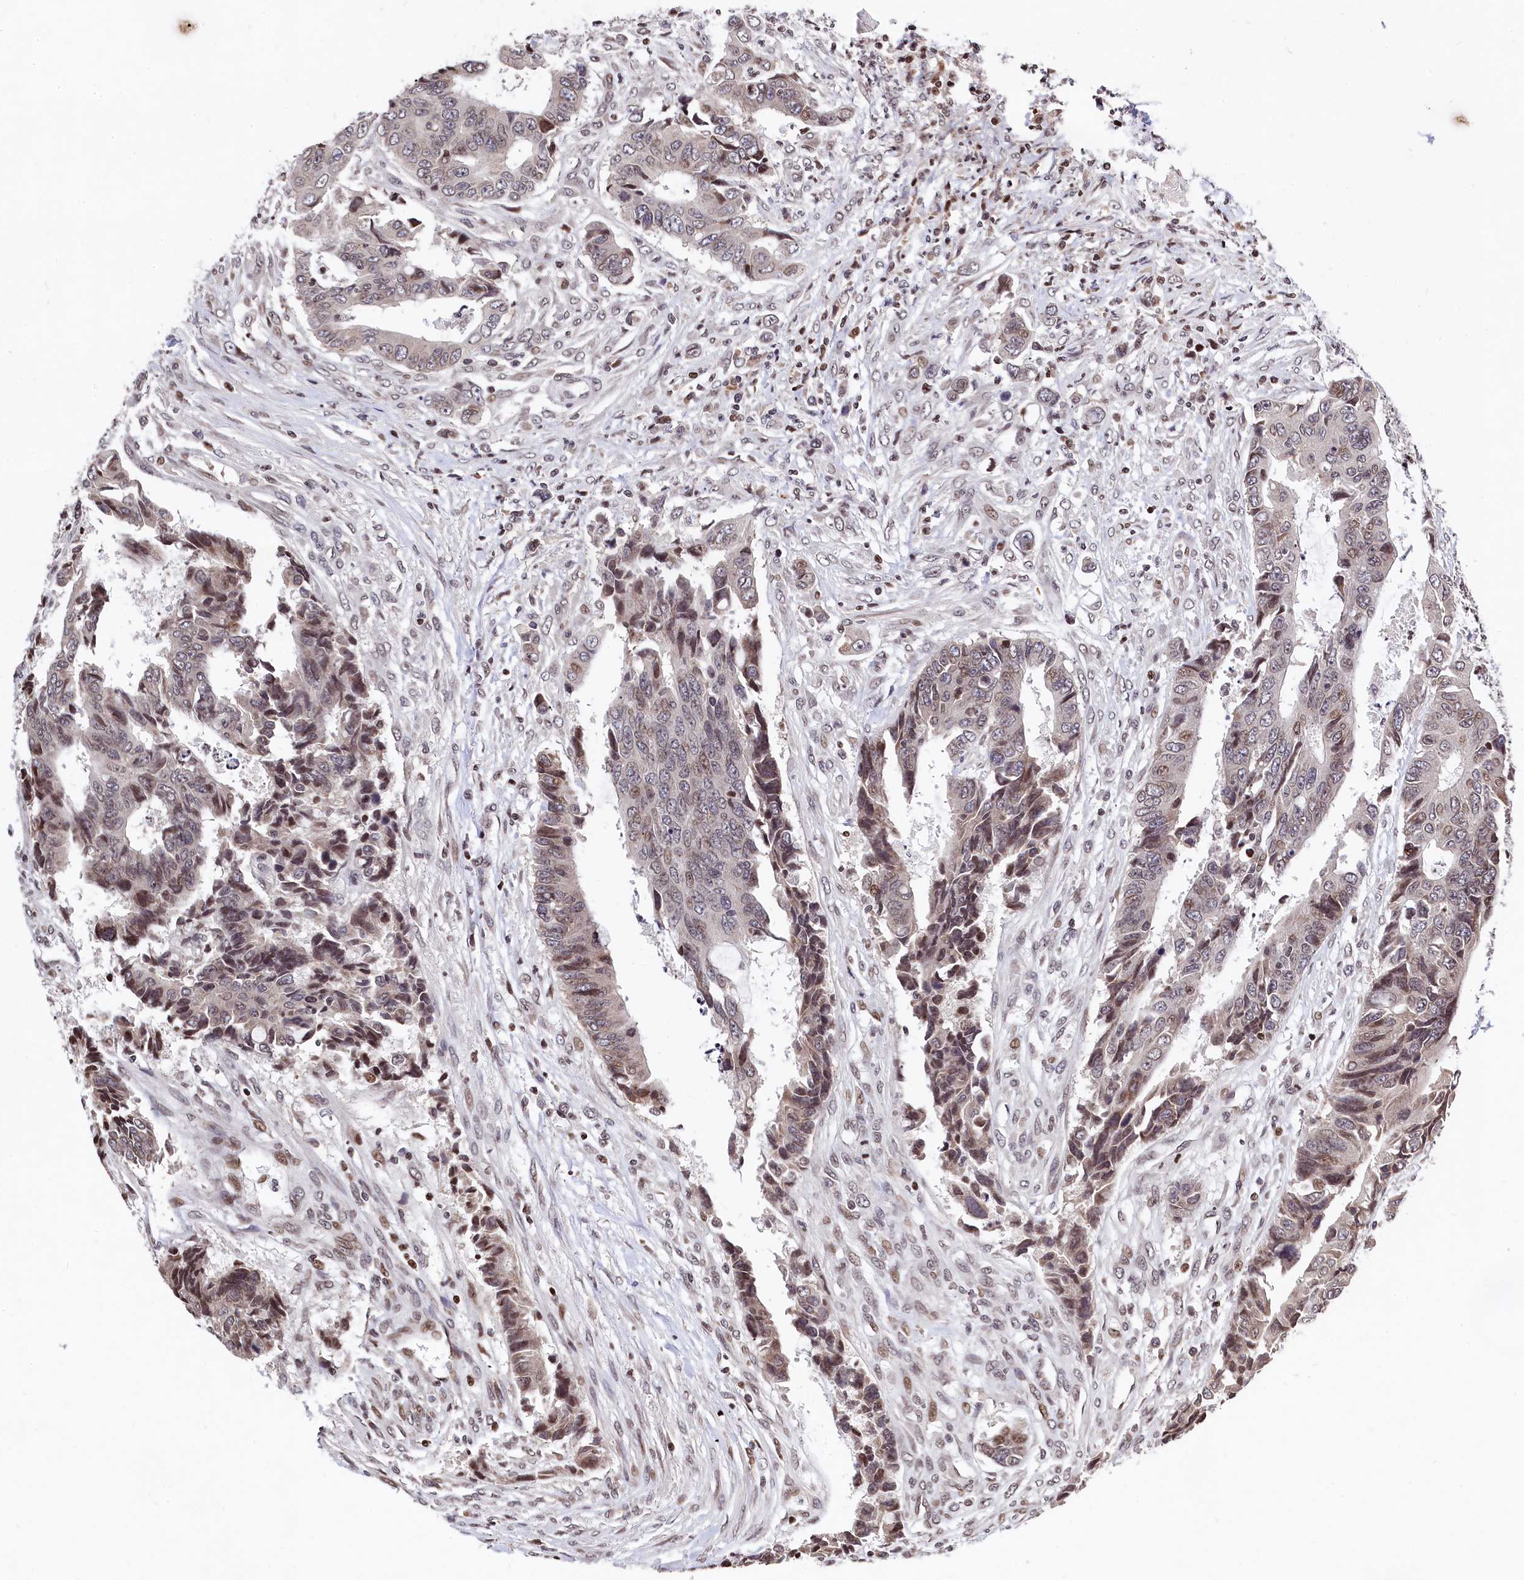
{"staining": {"intensity": "weak", "quantity": "25%-75%", "location": "cytoplasmic/membranous,nuclear"}, "tissue": "colorectal cancer", "cell_type": "Tumor cells", "image_type": "cancer", "snomed": [{"axis": "morphology", "description": "Adenocarcinoma, NOS"}, {"axis": "topography", "description": "Rectum"}], "caption": "A low amount of weak cytoplasmic/membranous and nuclear expression is appreciated in approximately 25%-75% of tumor cells in colorectal adenocarcinoma tissue.", "gene": "FAM217B", "patient": {"sex": "male", "age": 84}}